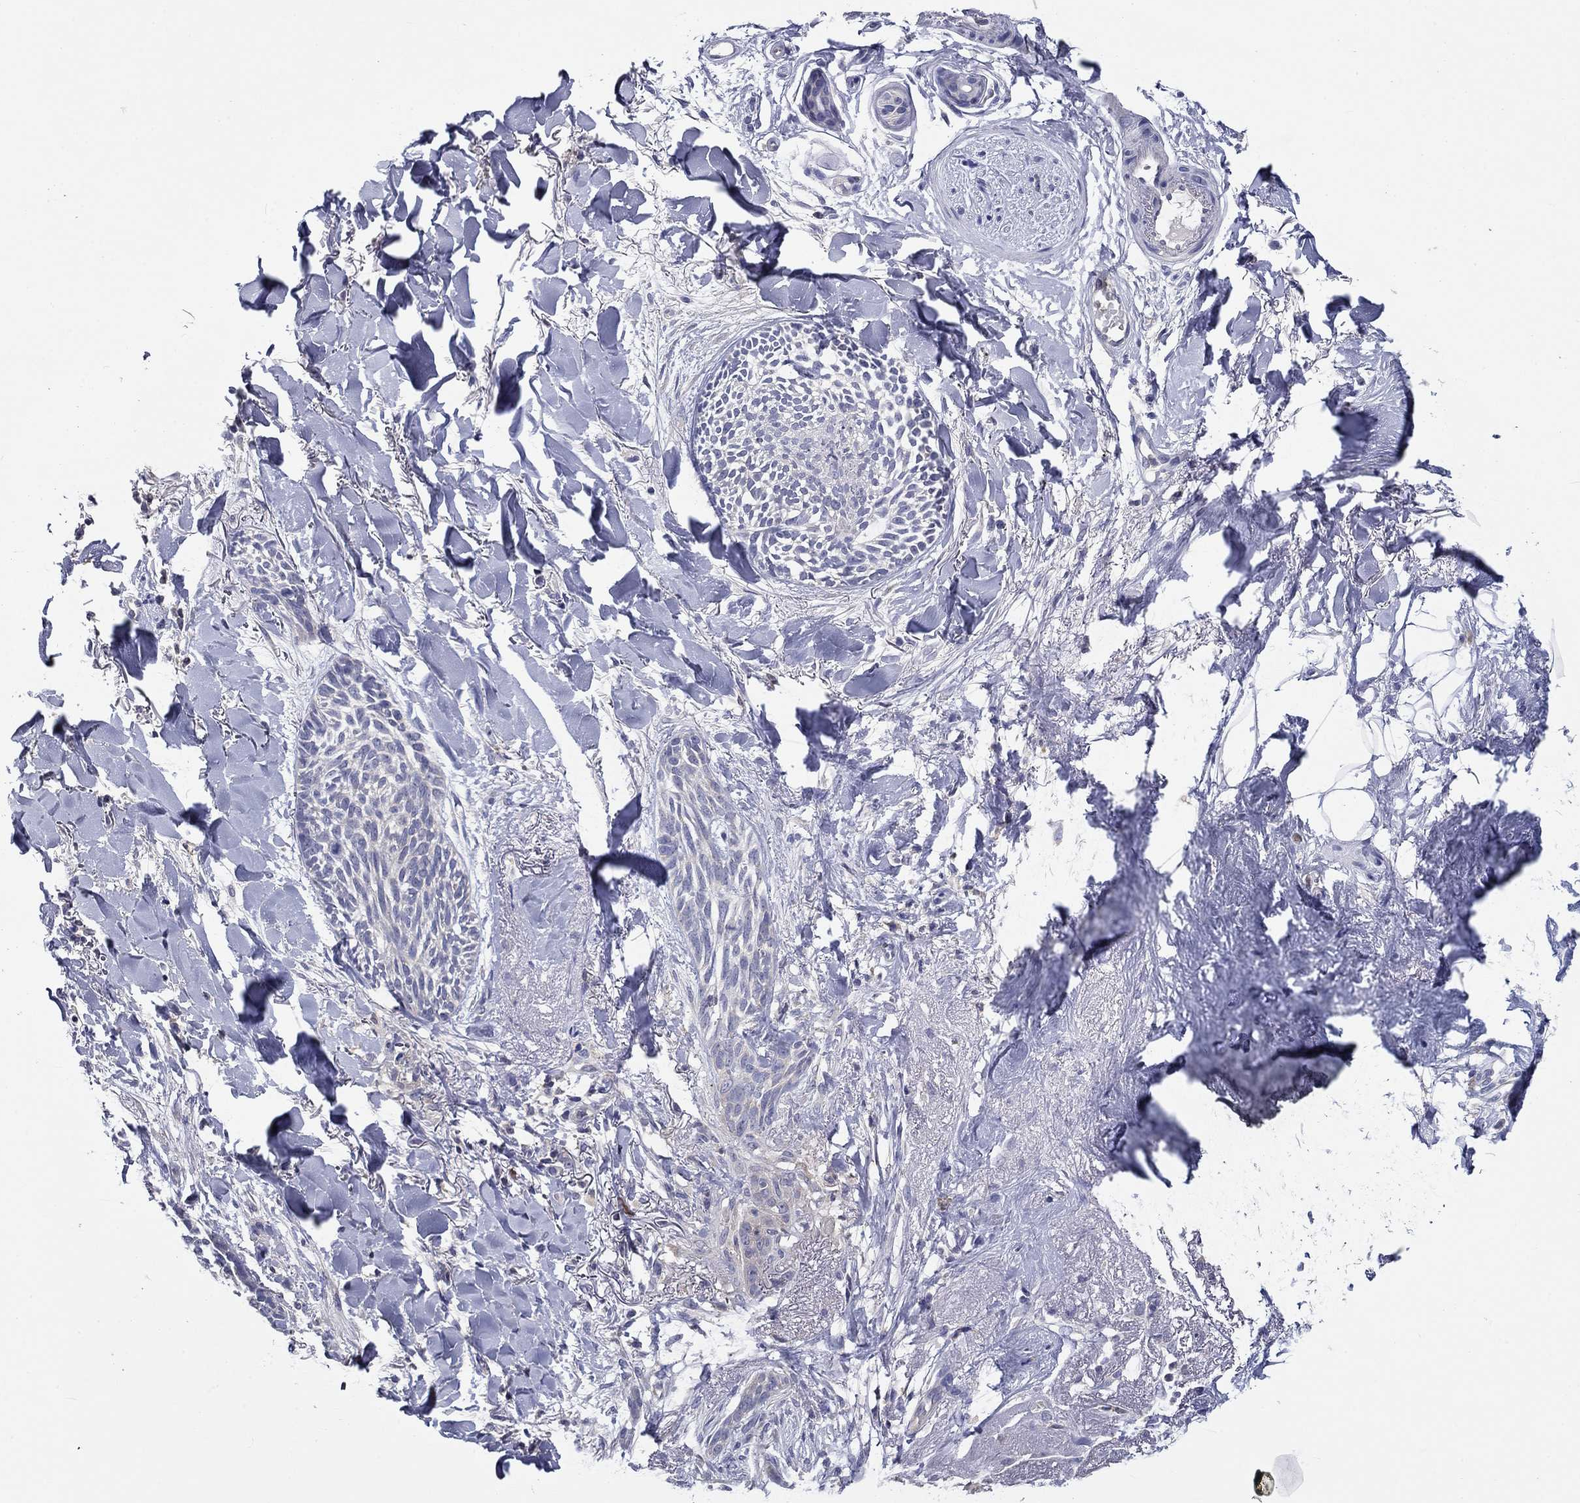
{"staining": {"intensity": "negative", "quantity": "none", "location": "none"}, "tissue": "skin cancer", "cell_type": "Tumor cells", "image_type": "cancer", "snomed": [{"axis": "morphology", "description": "Normal tissue, NOS"}, {"axis": "morphology", "description": "Basal cell carcinoma"}, {"axis": "topography", "description": "Skin"}], "caption": "This is an immunohistochemistry (IHC) histopathology image of human skin cancer (basal cell carcinoma). There is no staining in tumor cells.", "gene": "POU2F2", "patient": {"sex": "male", "age": 84}}